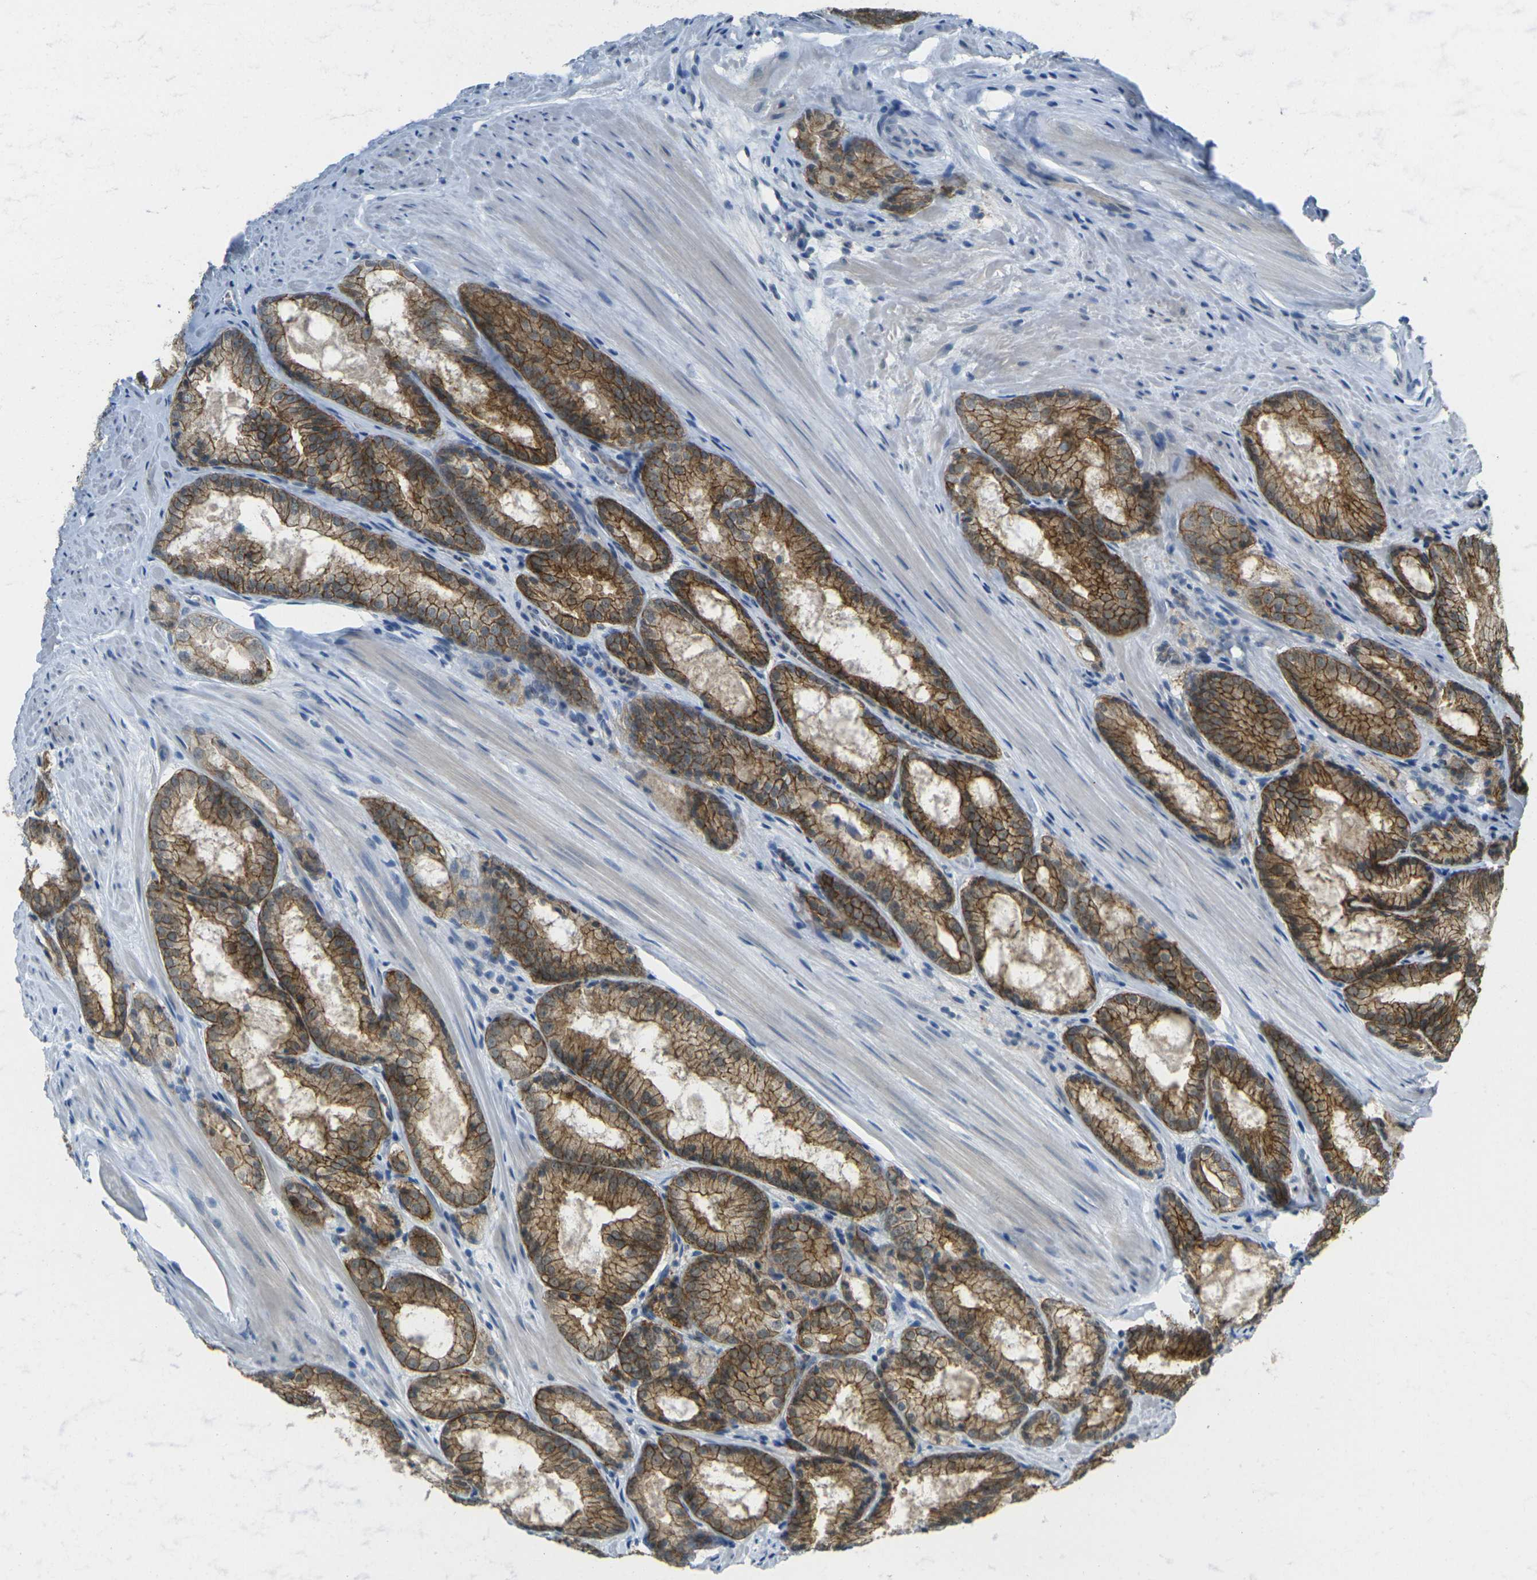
{"staining": {"intensity": "strong", "quantity": ">75%", "location": "cytoplasmic/membranous"}, "tissue": "prostate cancer", "cell_type": "Tumor cells", "image_type": "cancer", "snomed": [{"axis": "morphology", "description": "Adenocarcinoma, Low grade"}, {"axis": "topography", "description": "Prostate"}], "caption": "Tumor cells demonstrate high levels of strong cytoplasmic/membranous staining in approximately >75% of cells in human prostate cancer.", "gene": "SPTBN2", "patient": {"sex": "male", "age": 64}}